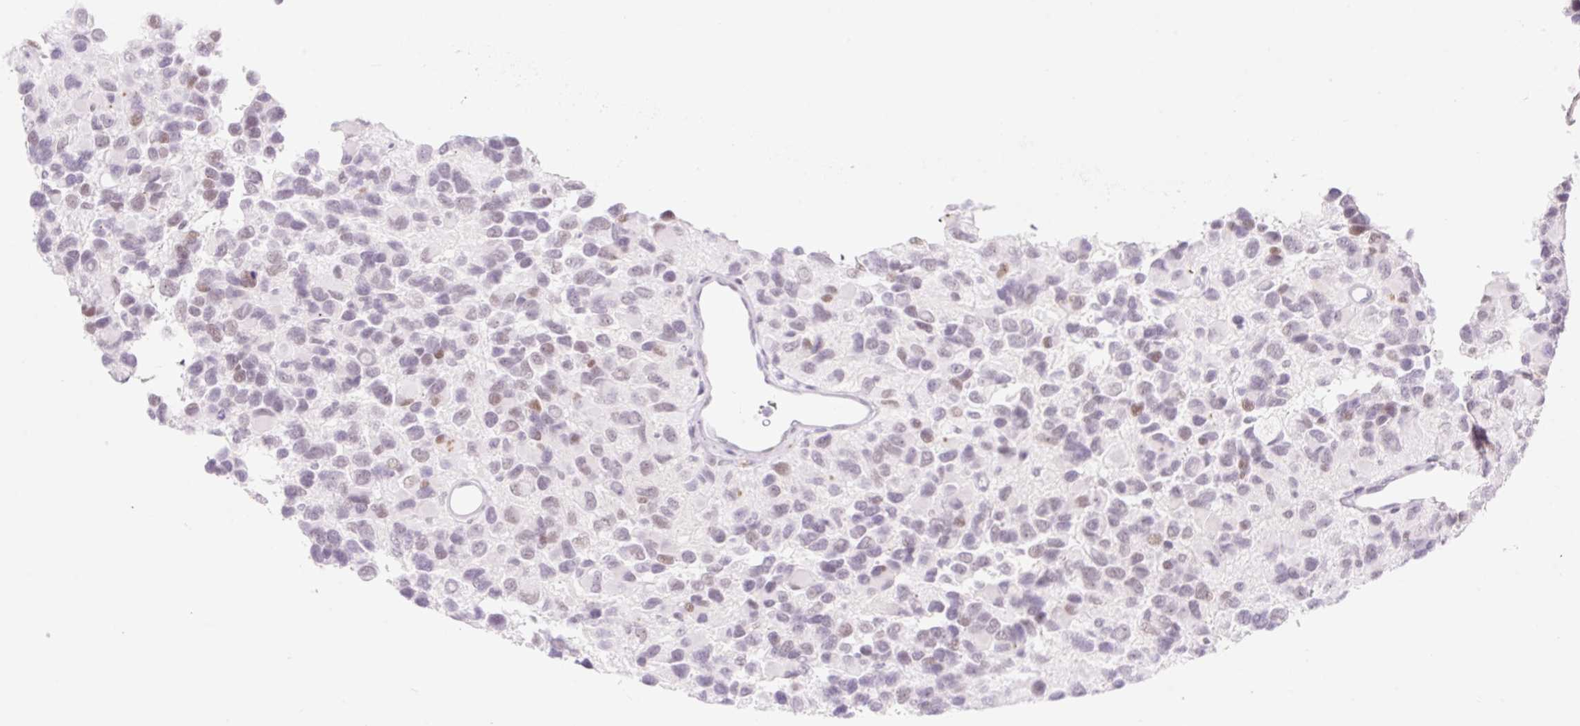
{"staining": {"intensity": "weak", "quantity": "<25%", "location": "nuclear"}, "tissue": "glioma", "cell_type": "Tumor cells", "image_type": "cancer", "snomed": [{"axis": "morphology", "description": "Glioma, malignant, High grade"}, {"axis": "topography", "description": "Brain"}], "caption": "IHC photomicrograph of human malignant glioma (high-grade) stained for a protein (brown), which reveals no staining in tumor cells.", "gene": "H2BW1", "patient": {"sex": "male", "age": 77}}